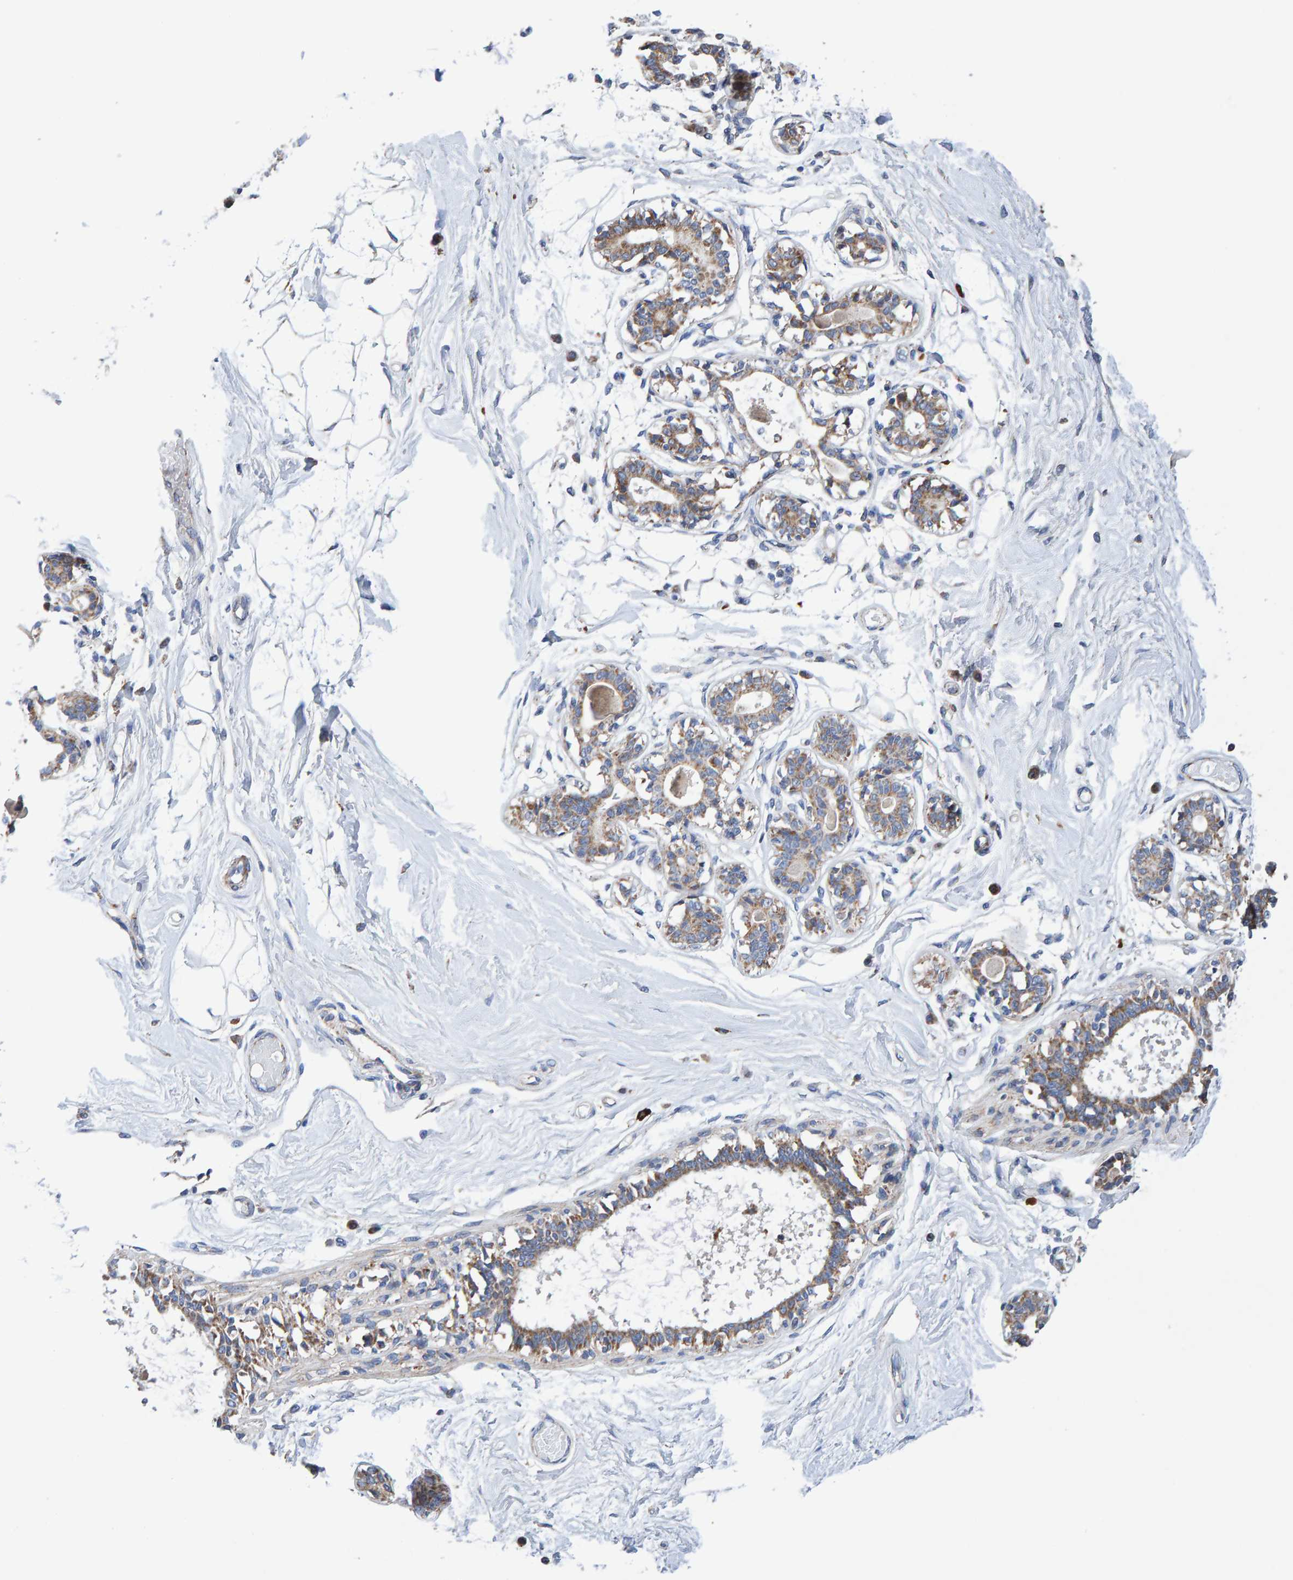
{"staining": {"intensity": "negative", "quantity": "none", "location": "none"}, "tissue": "breast", "cell_type": "Adipocytes", "image_type": "normal", "snomed": [{"axis": "morphology", "description": "Normal tissue, NOS"}, {"axis": "topography", "description": "Breast"}], "caption": "DAB immunohistochemical staining of unremarkable breast displays no significant expression in adipocytes. Nuclei are stained in blue.", "gene": "EFR3A", "patient": {"sex": "female", "age": 45}}